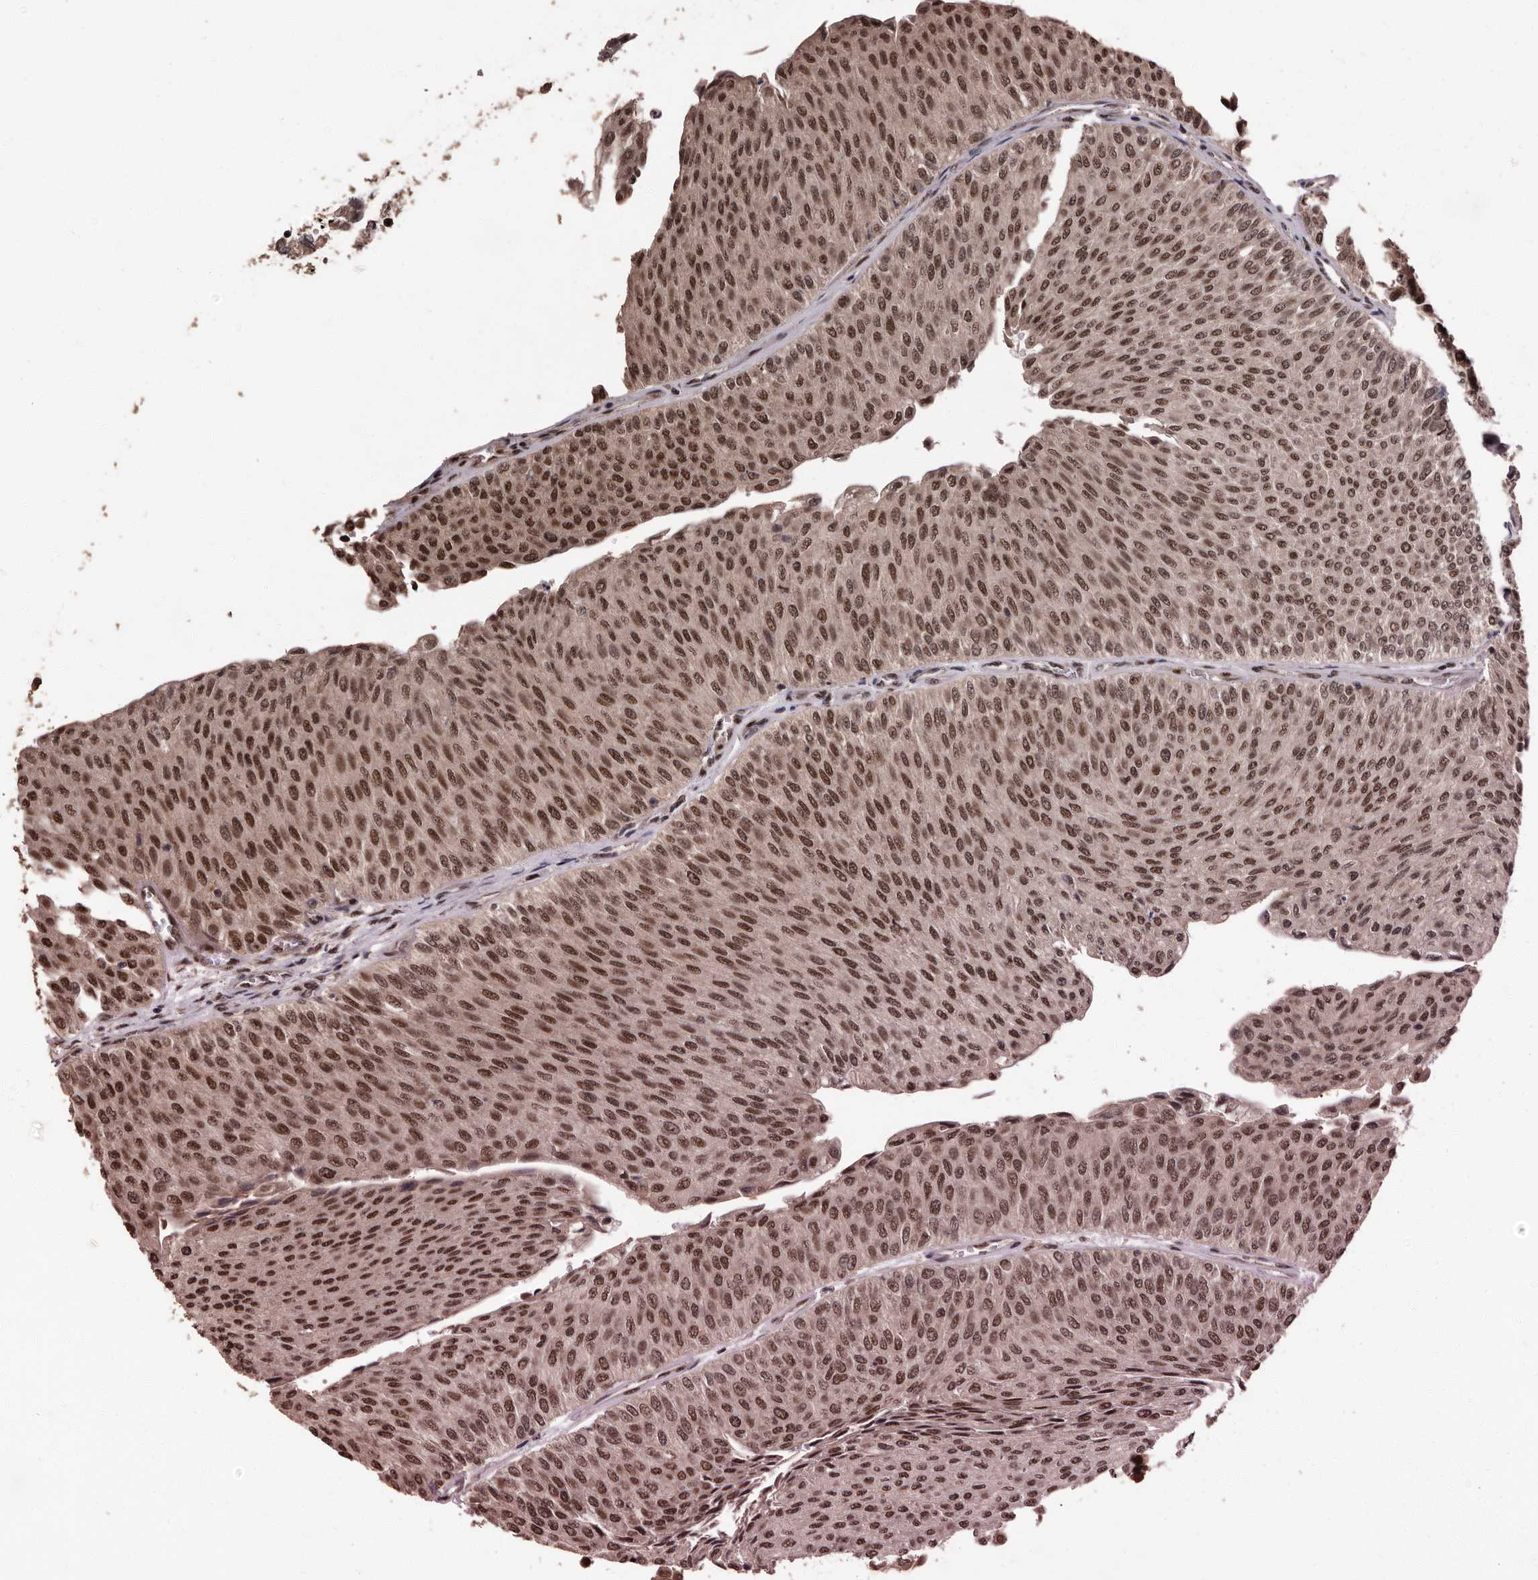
{"staining": {"intensity": "moderate", "quantity": ">75%", "location": "nuclear"}, "tissue": "urothelial cancer", "cell_type": "Tumor cells", "image_type": "cancer", "snomed": [{"axis": "morphology", "description": "Urothelial carcinoma, Low grade"}, {"axis": "topography", "description": "Urinary bladder"}], "caption": "Brown immunohistochemical staining in human urothelial carcinoma (low-grade) exhibits moderate nuclear expression in approximately >75% of tumor cells.", "gene": "VPS37A", "patient": {"sex": "male", "age": 78}}